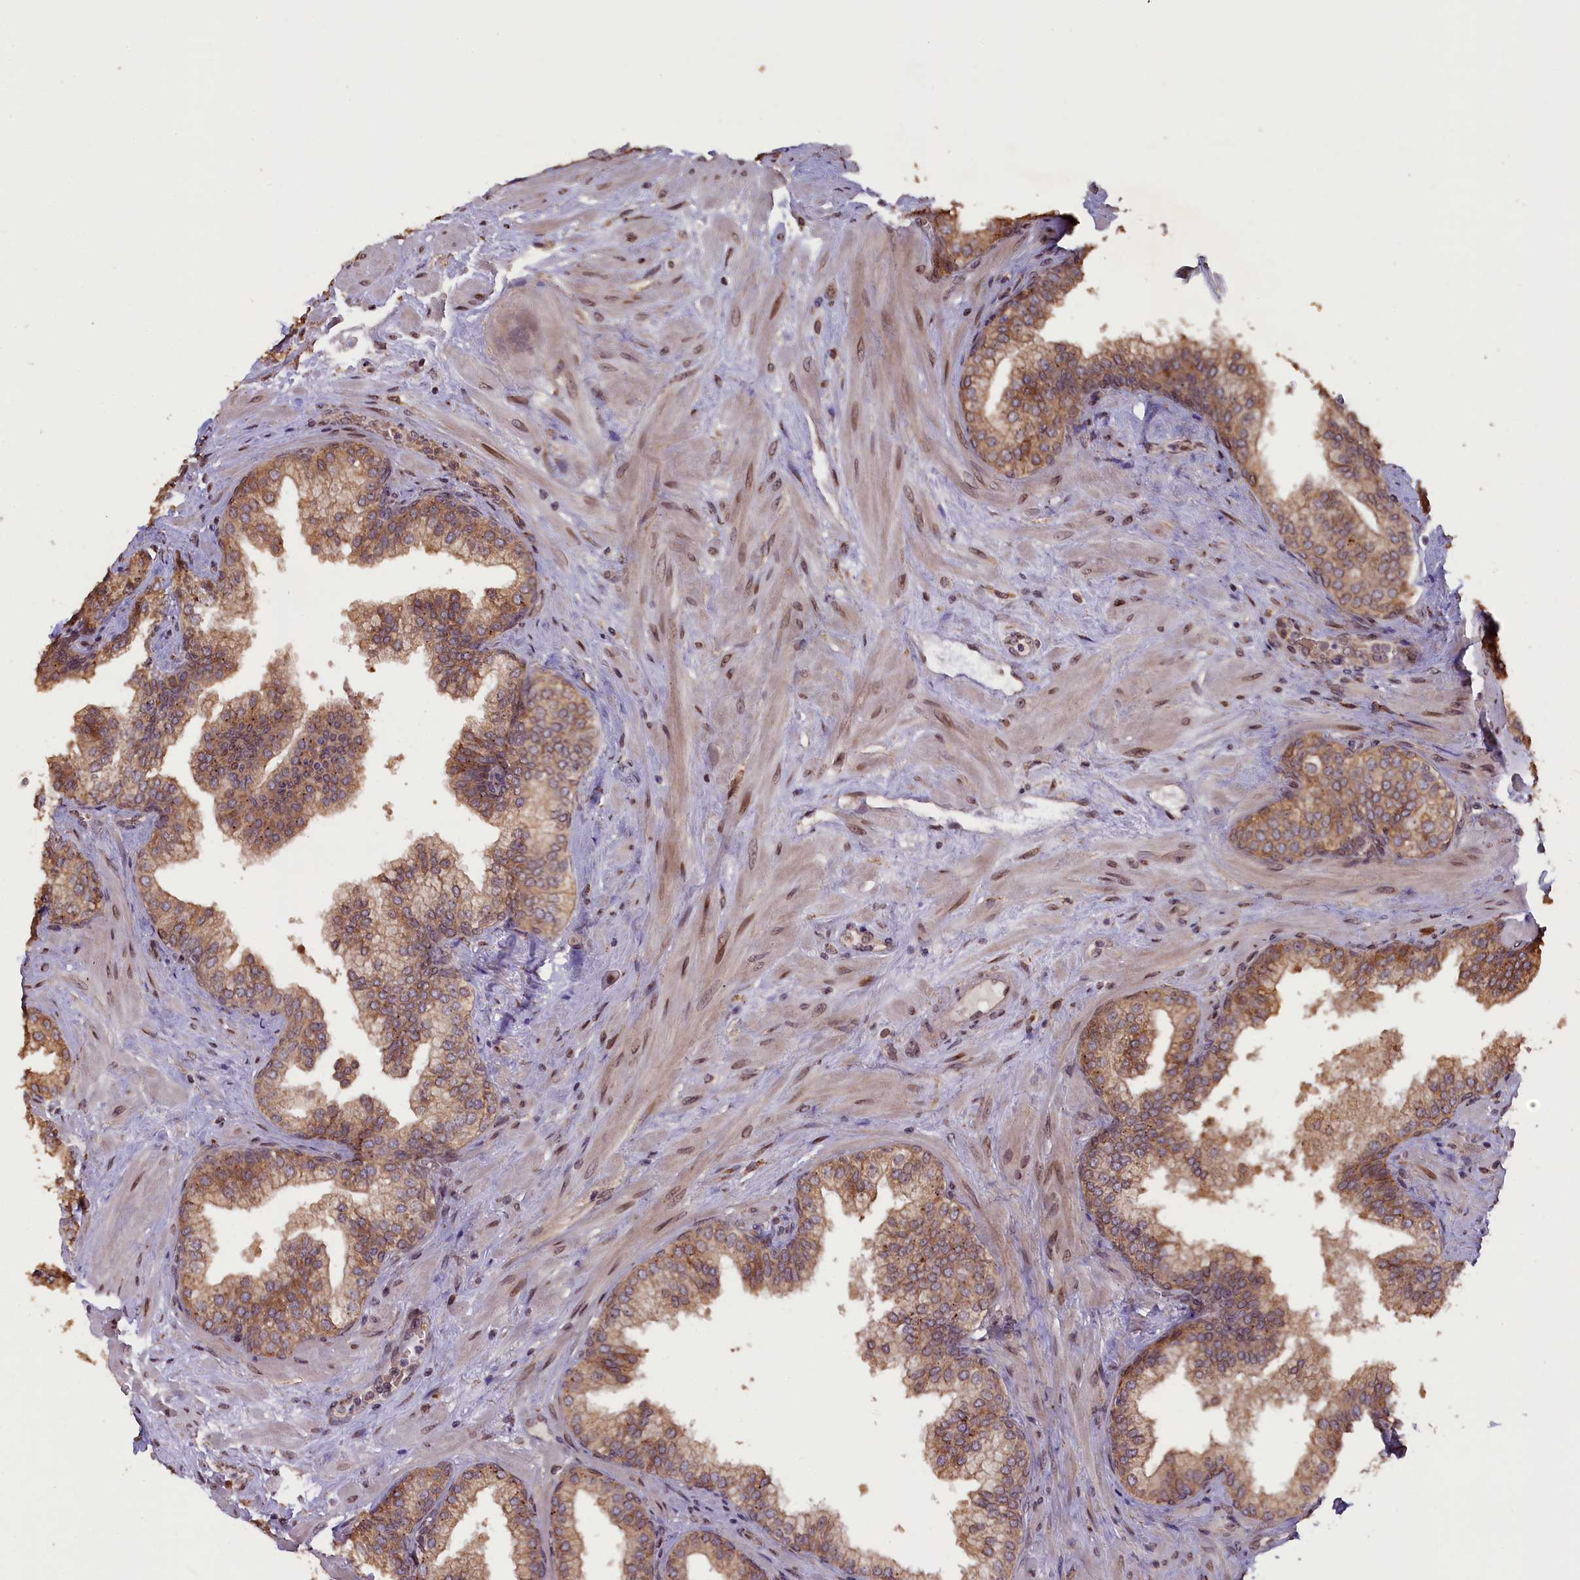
{"staining": {"intensity": "moderate", "quantity": ">75%", "location": "cytoplasmic/membranous"}, "tissue": "prostate", "cell_type": "Glandular cells", "image_type": "normal", "snomed": [{"axis": "morphology", "description": "Normal tissue, NOS"}, {"axis": "topography", "description": "Prostate"}], "caption": "IHC of normal prostate reveals medium levels of moderate cytoplasmic/membranous expression in approximately >75% of glandular cells. The protein of interest is shown in brown color, while the nuclei are stained blue.", "gene": "SLC38A7", "patient": {"sex": "male", "age": 60}}